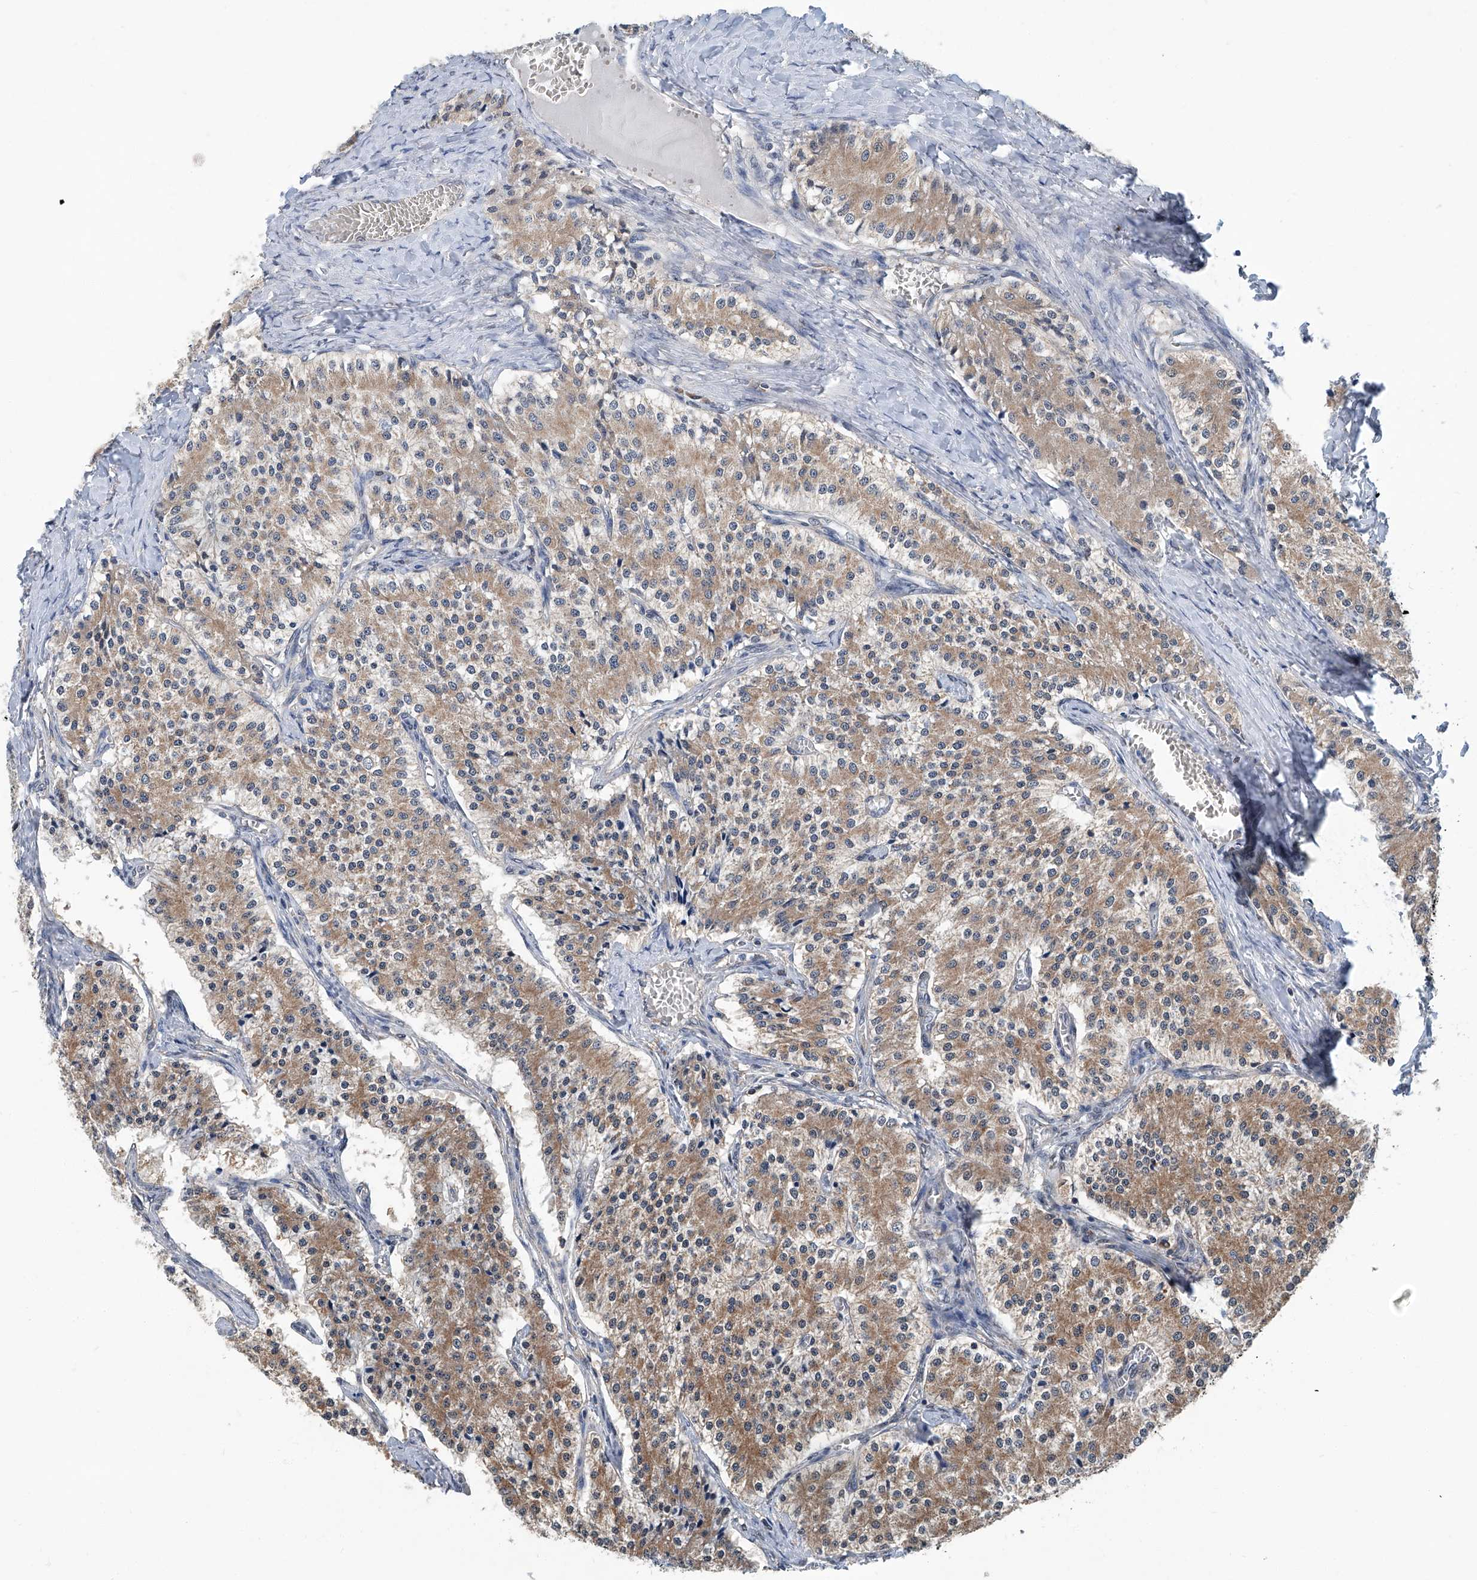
{"staining": {"intensity": "moderate", "quantity": ">75%", "location": "cytoplasmic/membranous"}, "tissue": "carcinoid", "cell_type": "Tumor cells", "image_type": "cancer", "snomed": [{"axis": "morphology", "description": "Carcinoid, malignant, NOS"}, {"axis": "topography", "description": "Colon"}], "caption": "High-power microscopy captured an immunohistochemistry image of carcinoid, revealing moderate cytoplasmic/membranous expression in about >75% of tumor cells. (DAB IHC with brightfield microscopy, high magnification).", "gene": "CLK1", "patient": {"sex": "female", "age": 52}}